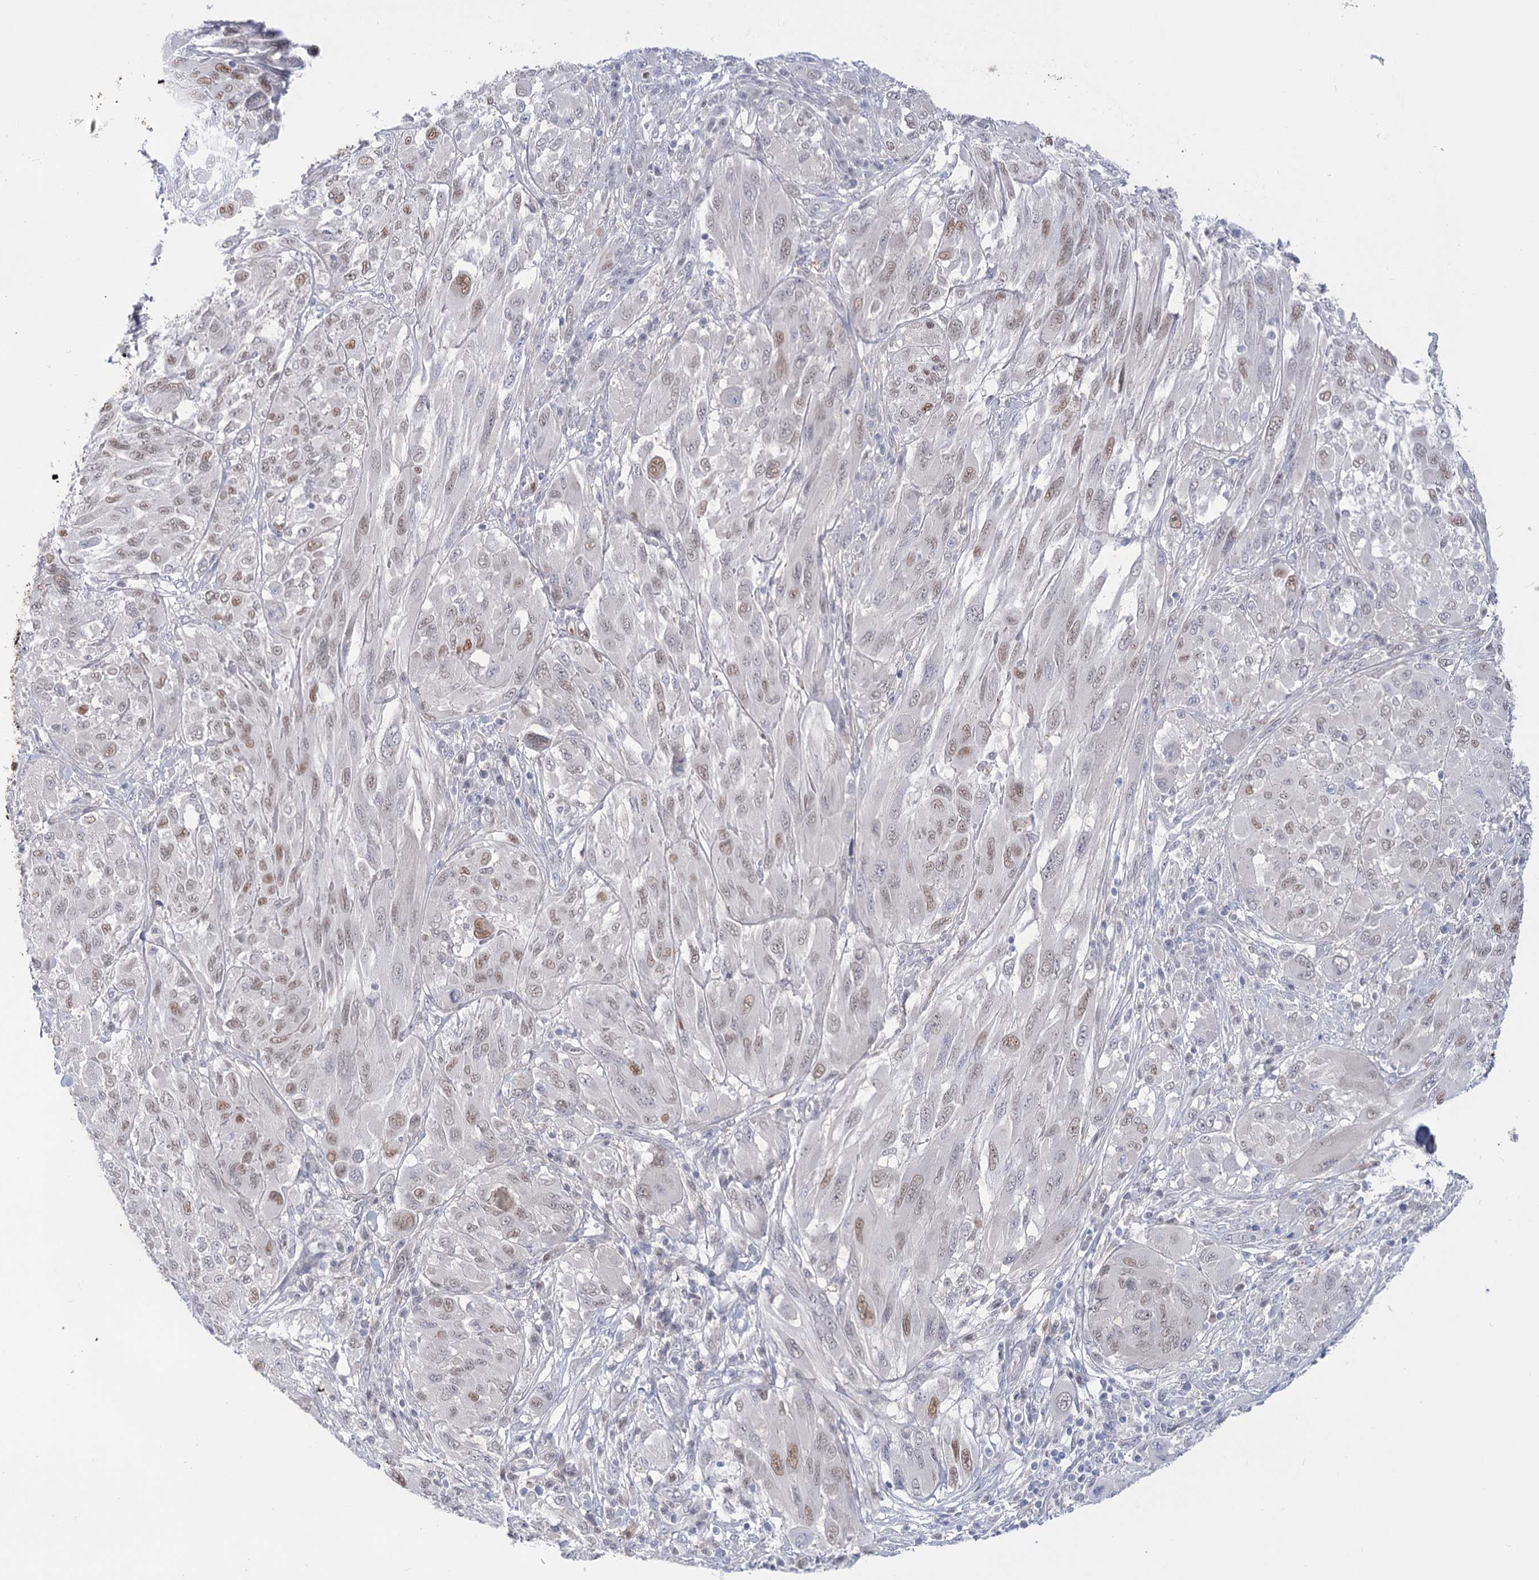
{"staining": {"intensity": "weak", "quantity": ">75%", "location": "nuclear"}, "tissue": "melanoma", "cell_type": "Tumor cells", "image_type": "cancer", "snomed": [{"axis": "morphology", "description": "Malignant melanoma, NOS"}, {"axis": "topography", "description": "Skin"}], "caption": "Weak nuclear positivity is present in approximately >75% of tumor cells in melanoma. The staining is performed using DAB (3,3'-diaminobenzidine) brown chromogen to label protein expression. The nuclei are counter-stained blue using hematoxylin.", "gene": "SIAE", "patient": {"sex": "female", "age": 91}}